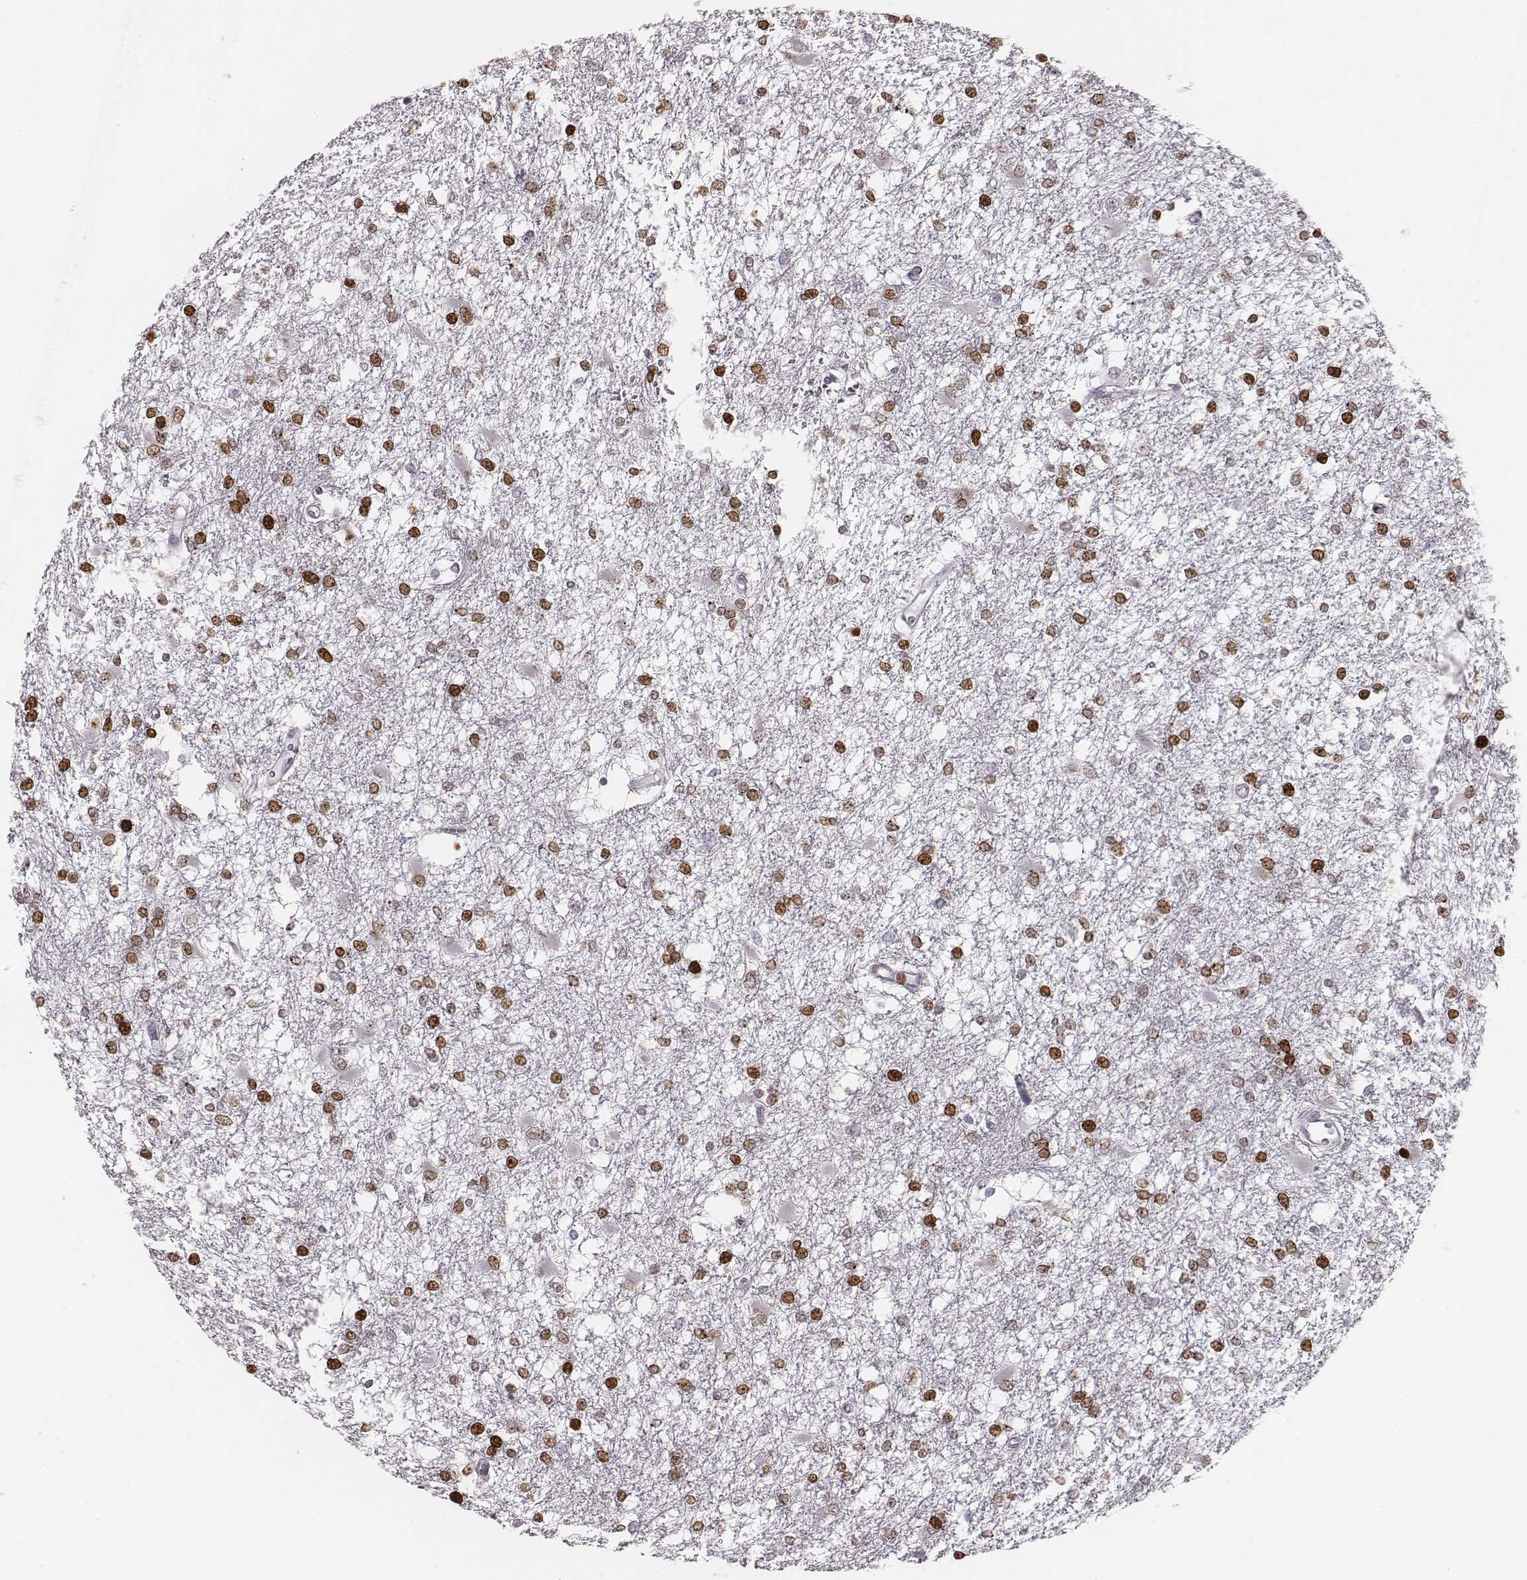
{"staining": {"intensity": "moderate", "quantity": ">75%", "location": "nuclear"}, "tissue": "glioma", "cell_type": "Tumor cells", "image_type": "cancer", "snomed": [{"axis": "morphology", "description": "Glioma, malignant, High grade"}, {"axis": "topography", "description": "Cerebral cortex"}], "caption": "Protein staining of glioma tissue shows moderate nuclear expression in approximately >75% of tumor cells.", "gene": "NDC1", "patient": {"sex": "male", "age": 79}}